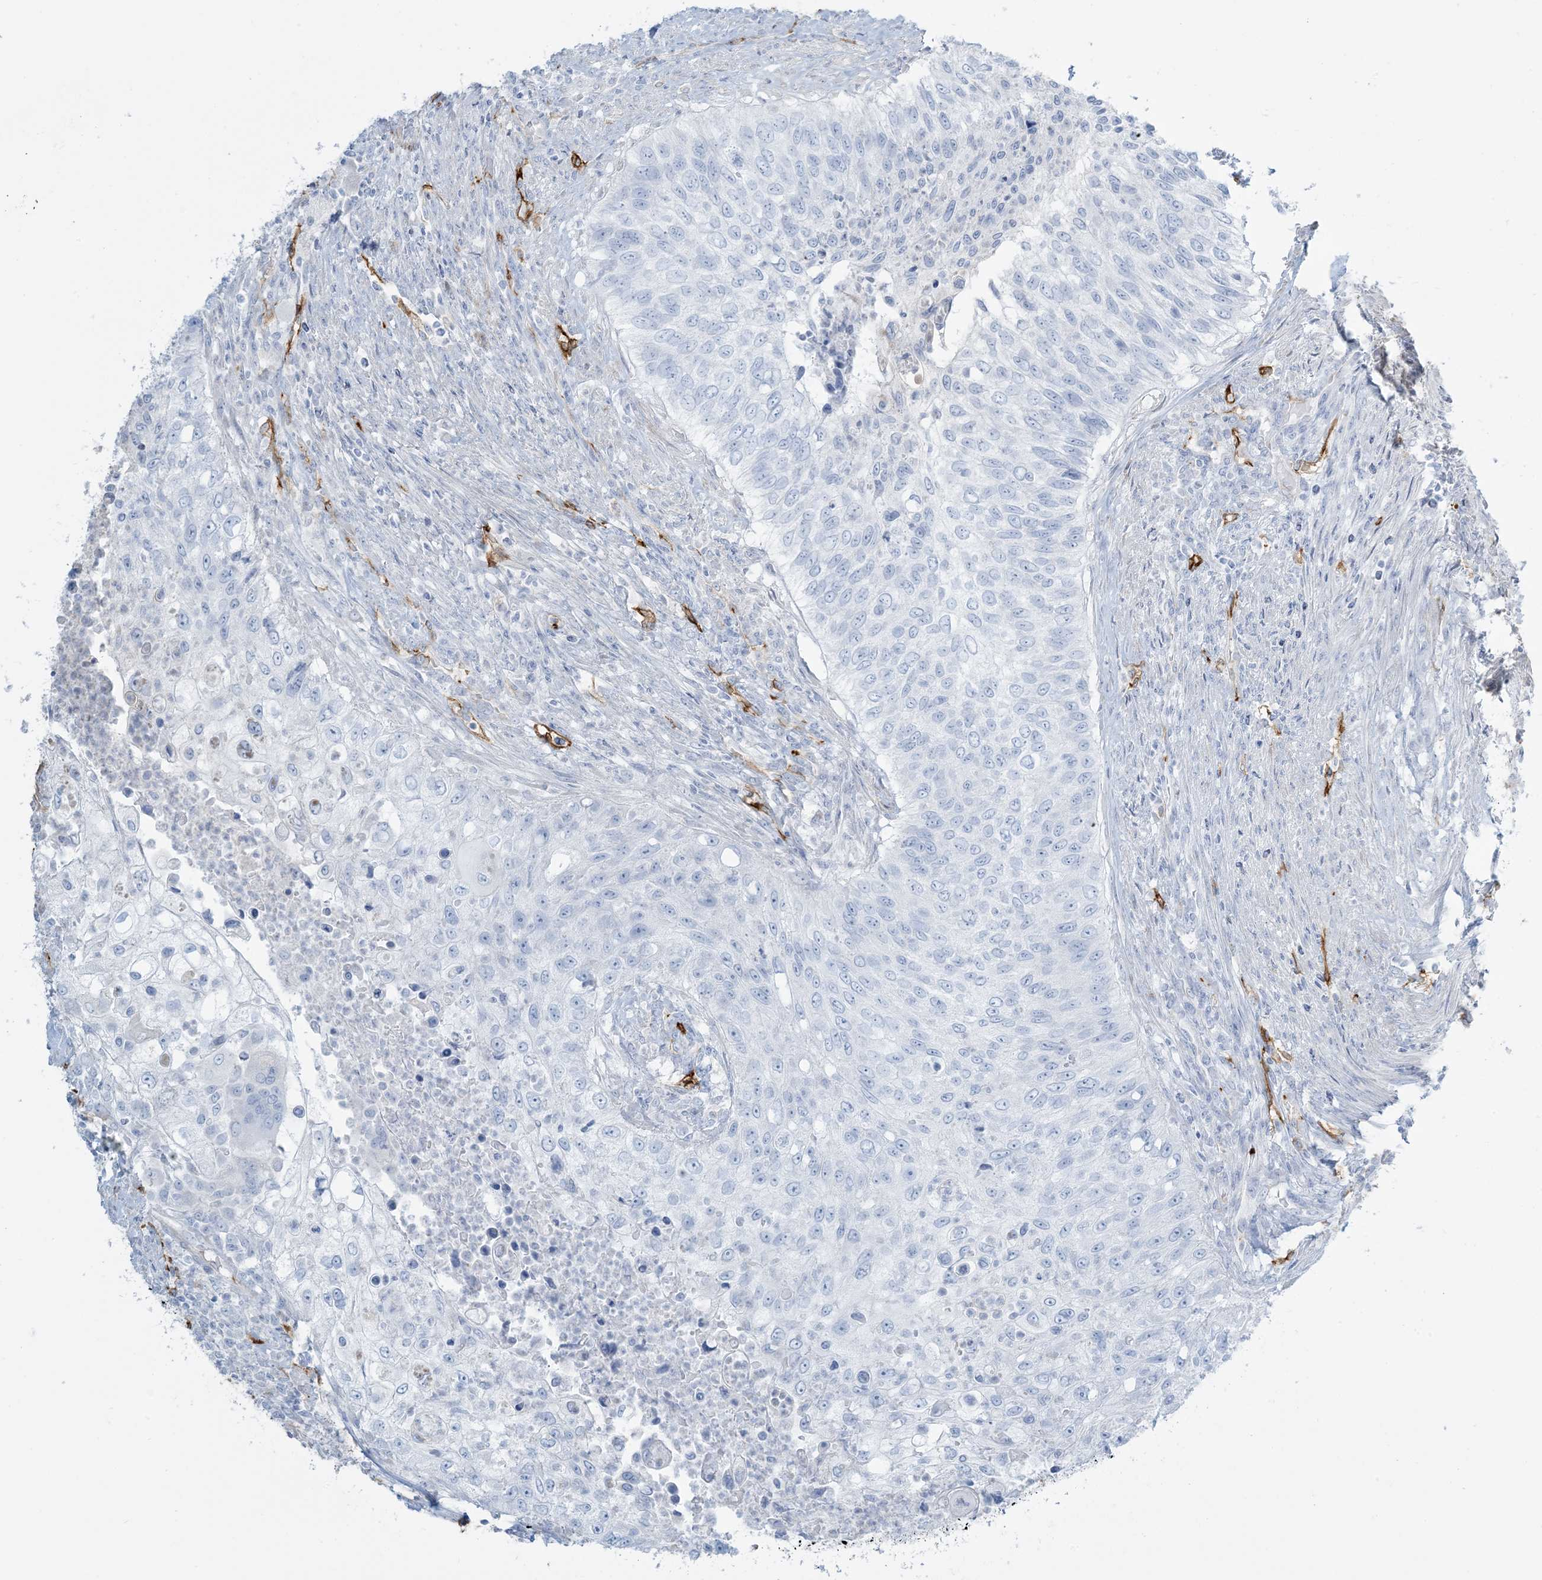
{"staining": {"intensity": "negative", "quantity": "none", "location": "none"}, "tissue": "urothelial cancer", "cell_type": "Tumor cells", "image_type": "cancer", "snomed": [{"axis": "morphology", "description": "Urothelial carcinoma, High grade"}, {"axis": "topography", "description": "Urinary bladder"}], "caption": "An IHC photomicrograph of urothelial cancer is shown. There is no staining in tumor cells of urothelial cancer.", "gene": "EPS8L3", "patient": {"sex": "female", "age": 60}}